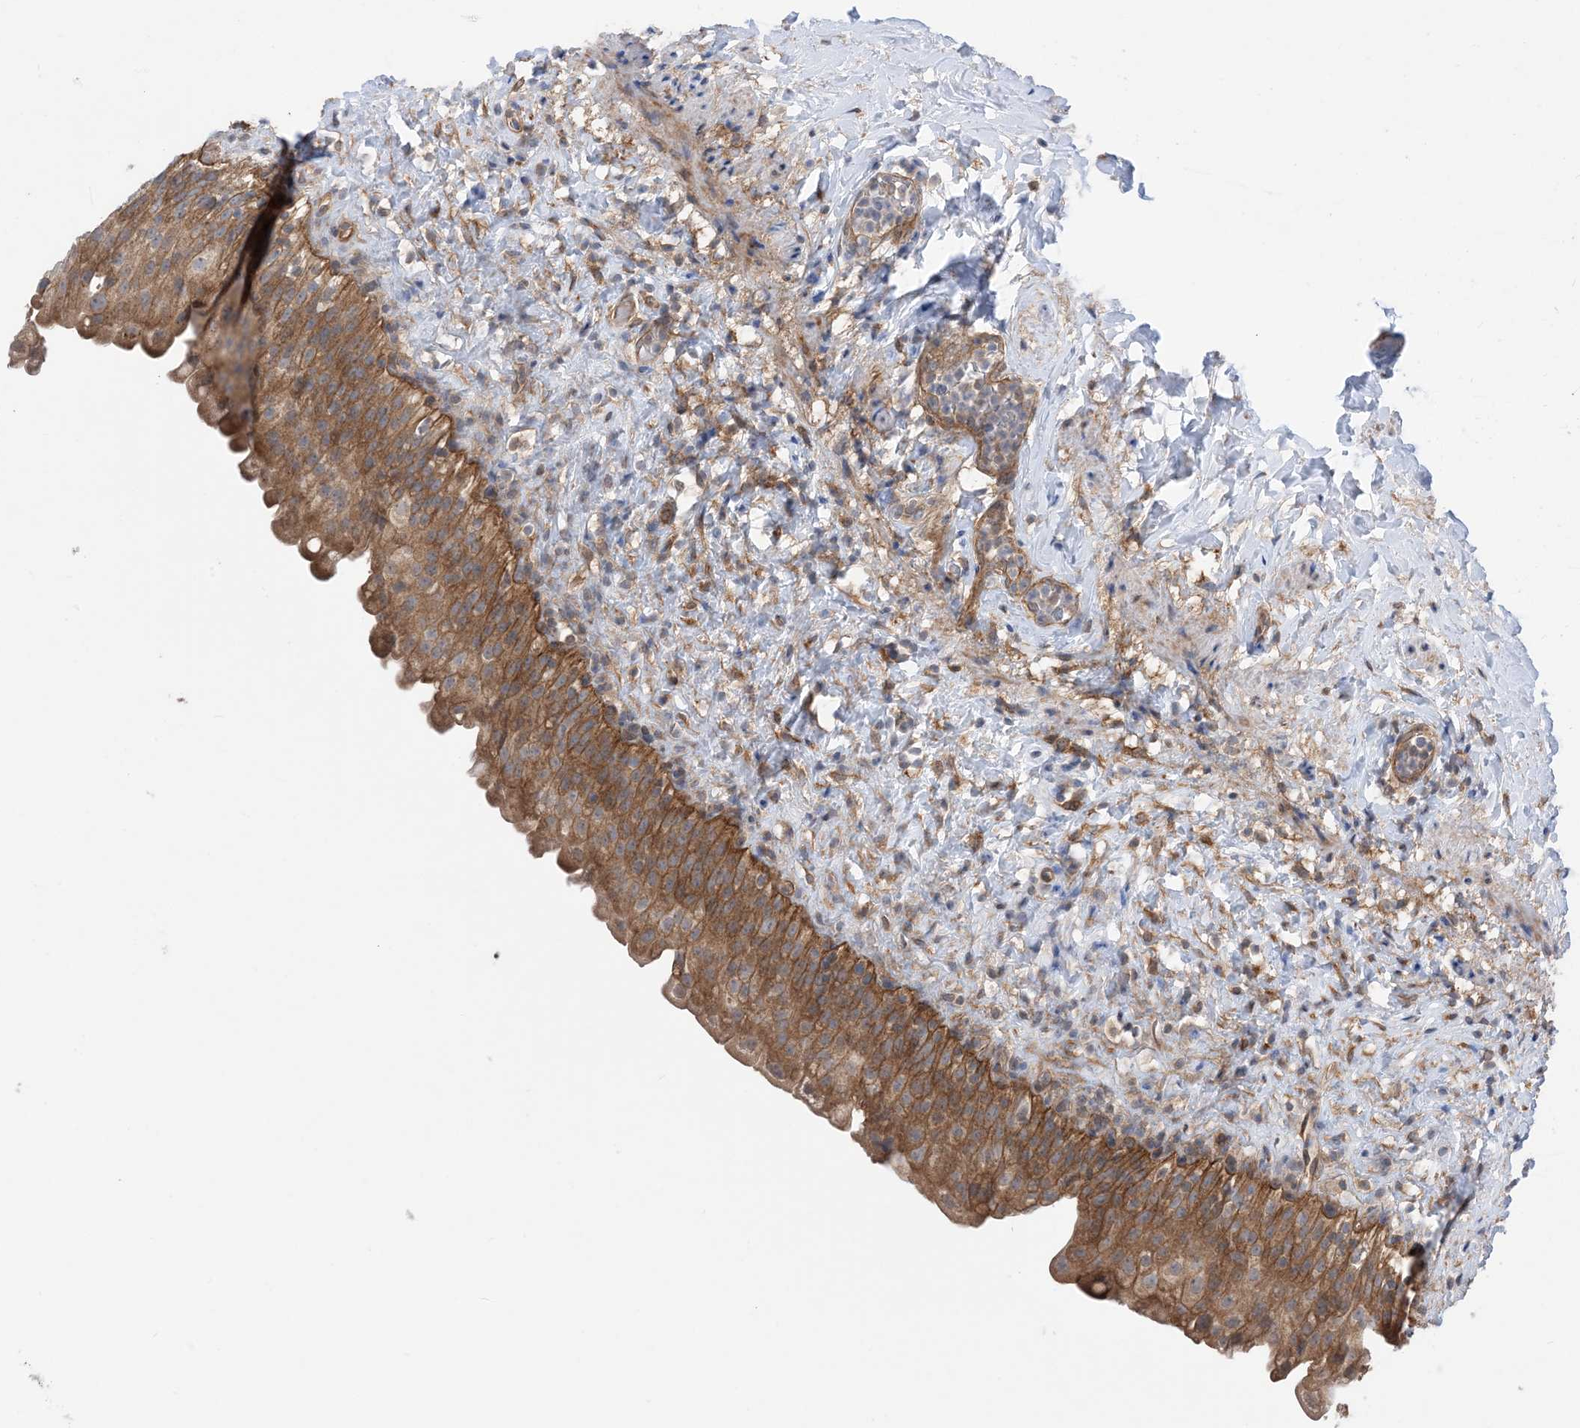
{"staining": {"intensity": "moderate", "quantity": ">75%", "location": "cytoplasmic/membranous"}, "tissue": "urinary bladder", "cell_type": "Urothelial cells", "image_type": "normal", "snomed": [{"axis": "morphology", "description": "Normal tissue, NOS"}, {"axis": "topography", "description": "Urinary bladder"}], "caption": "An image of human urinary bladder stained for a protein shows moderate cytoplasmic/membranous brown staining in urothelial cells.", "gene": "EHBP1", "patient": {"sex": "female", "age": 27}}